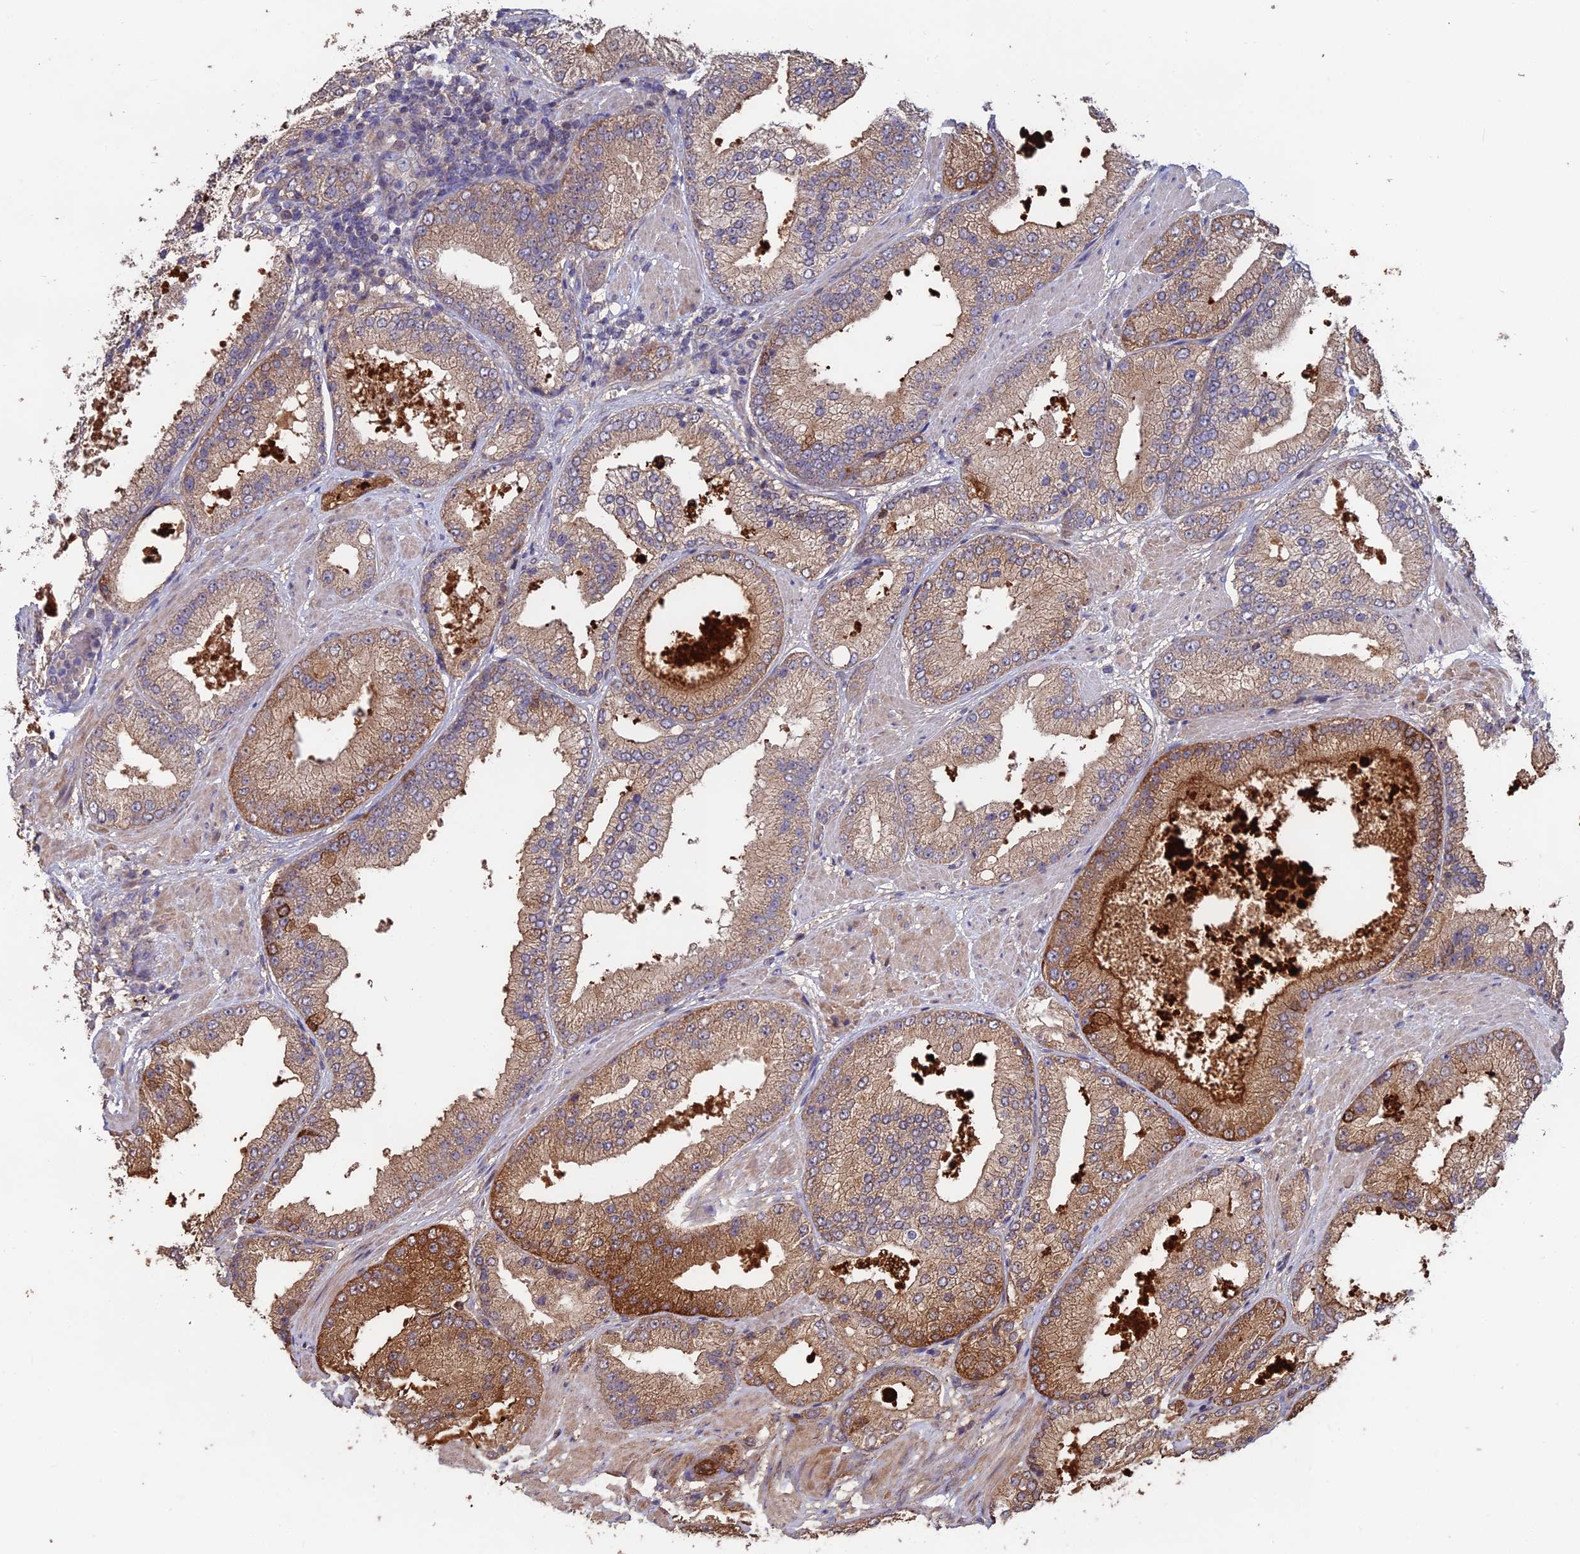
{"staining": {"intensity": "moderate", "quantity": ">75%", "location": "cytoplasmic/membranous"}, "tissue": "prostate cancer", "cell_type": "Tumor cells", "image_type": "cancer", "snomed": [{"axis": "morphology", "description": "Adenocarcinoma, Low grade"}, {"axis": "topography", "description": "Prostate"}], "caption": "Human prostate cancer (adenocarcinoma (low-grade)) stained with a brown dye exhibits moderate cytoplasmic/membranous positive positivity in approximately >75% of tumor cells.", "gene": "SHISA5", "patient": {"sex": "male", "age": 67}}